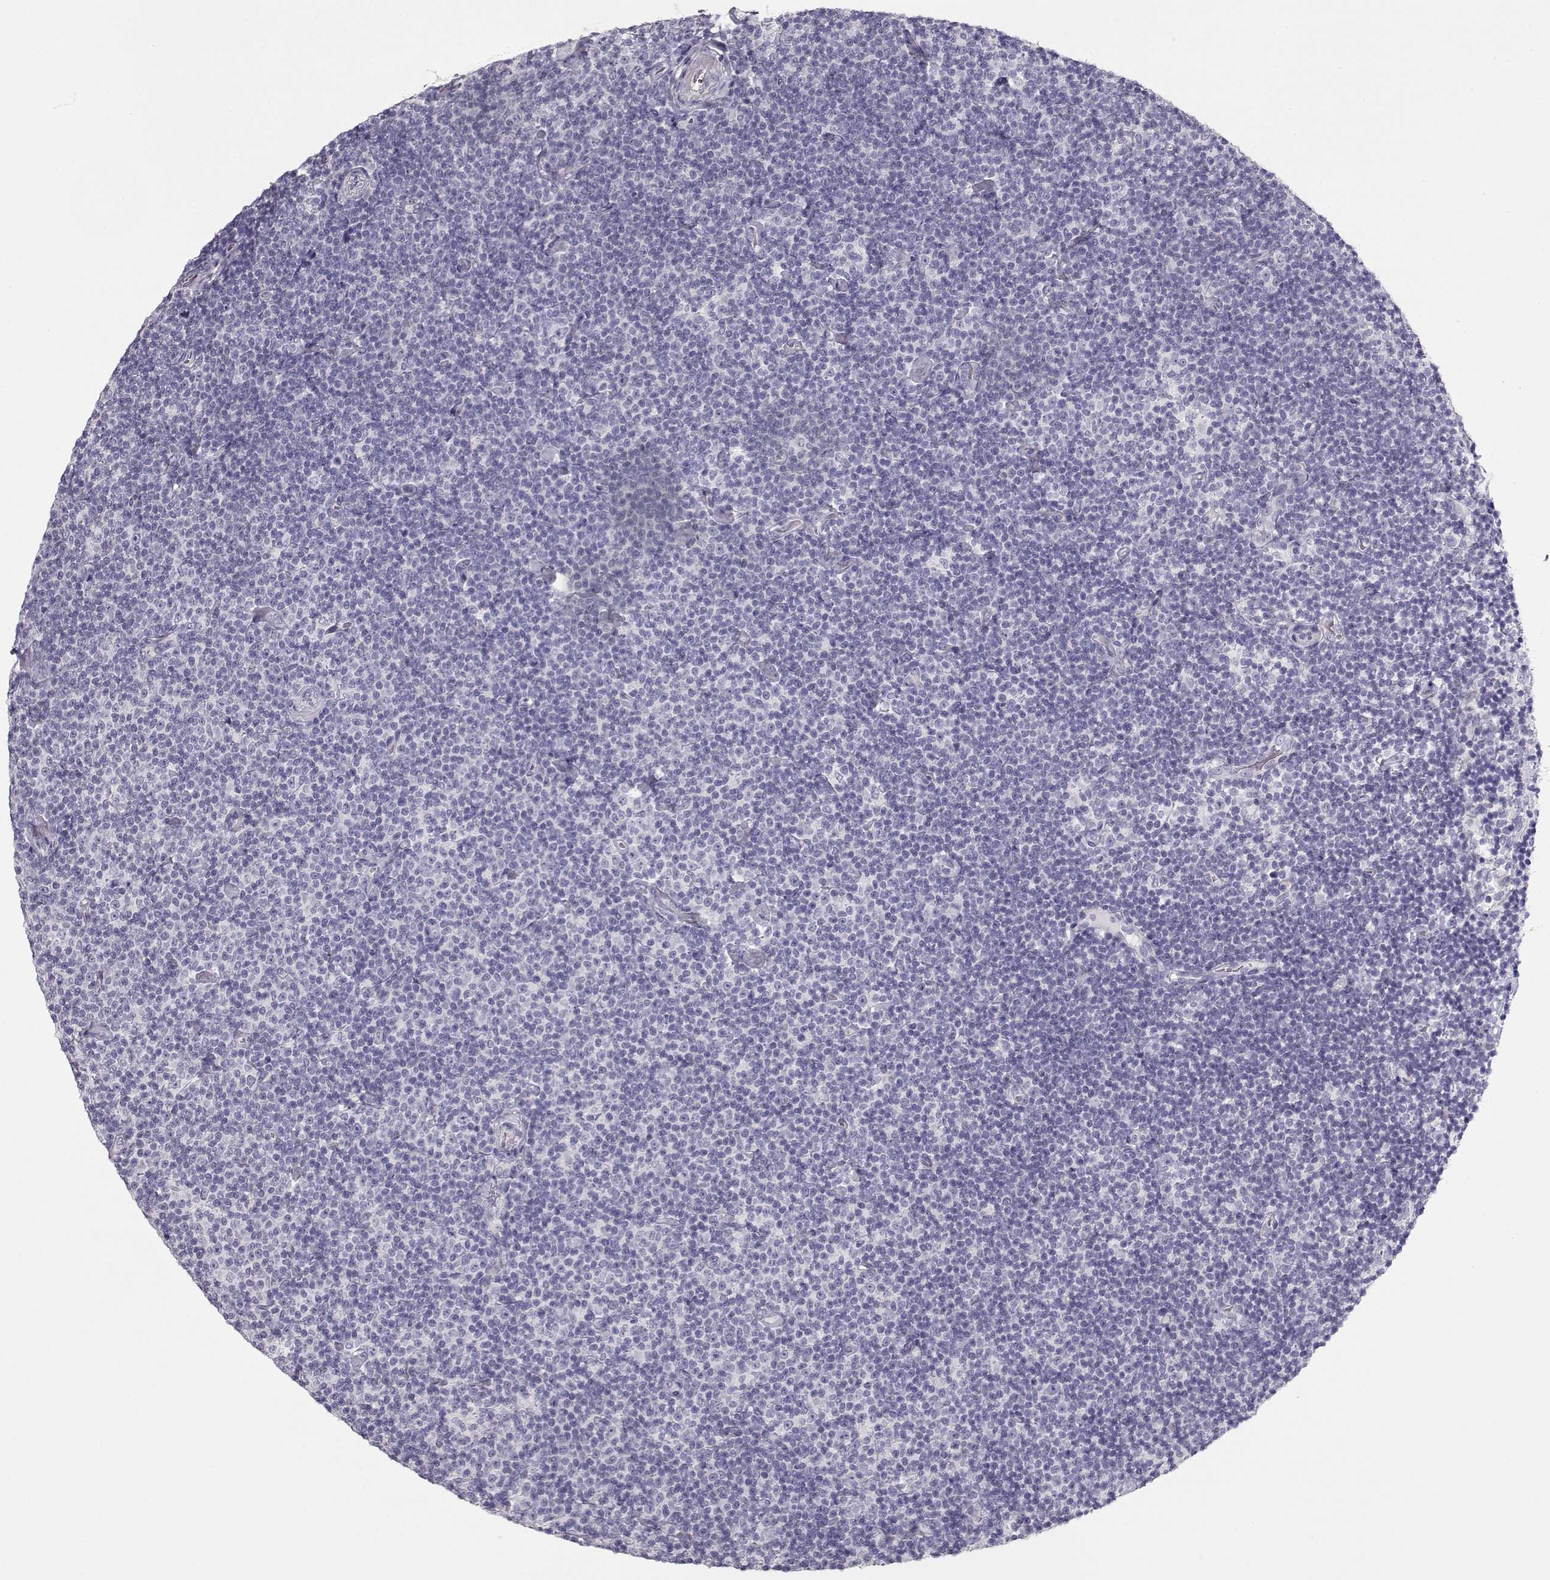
{"staining": {"intensity": "negative", "quantity": "none", "location": "none"}, "tissue": "lymphoma", "cell_type": "Tumor cells", "image_type": "cancer", "snomed": [{"axis": "morphology", "description": "Malignant lymphoma, non-Hodgkin's type, Low grade"}, {"axis": "topography", "description": "Lymph node"}], "caption": "High magnification brightfield microscopy of low-grade malignant lymphoma, non-Hodgkin's type stained with DAB (3,3'-diaminobenzidine) (brown) and counterstained with hematoxylin (blue): tumor cells show no significant positivity.", "gene": "GLIPR1L2", "patient": {"sex": "male", "age": 81}}